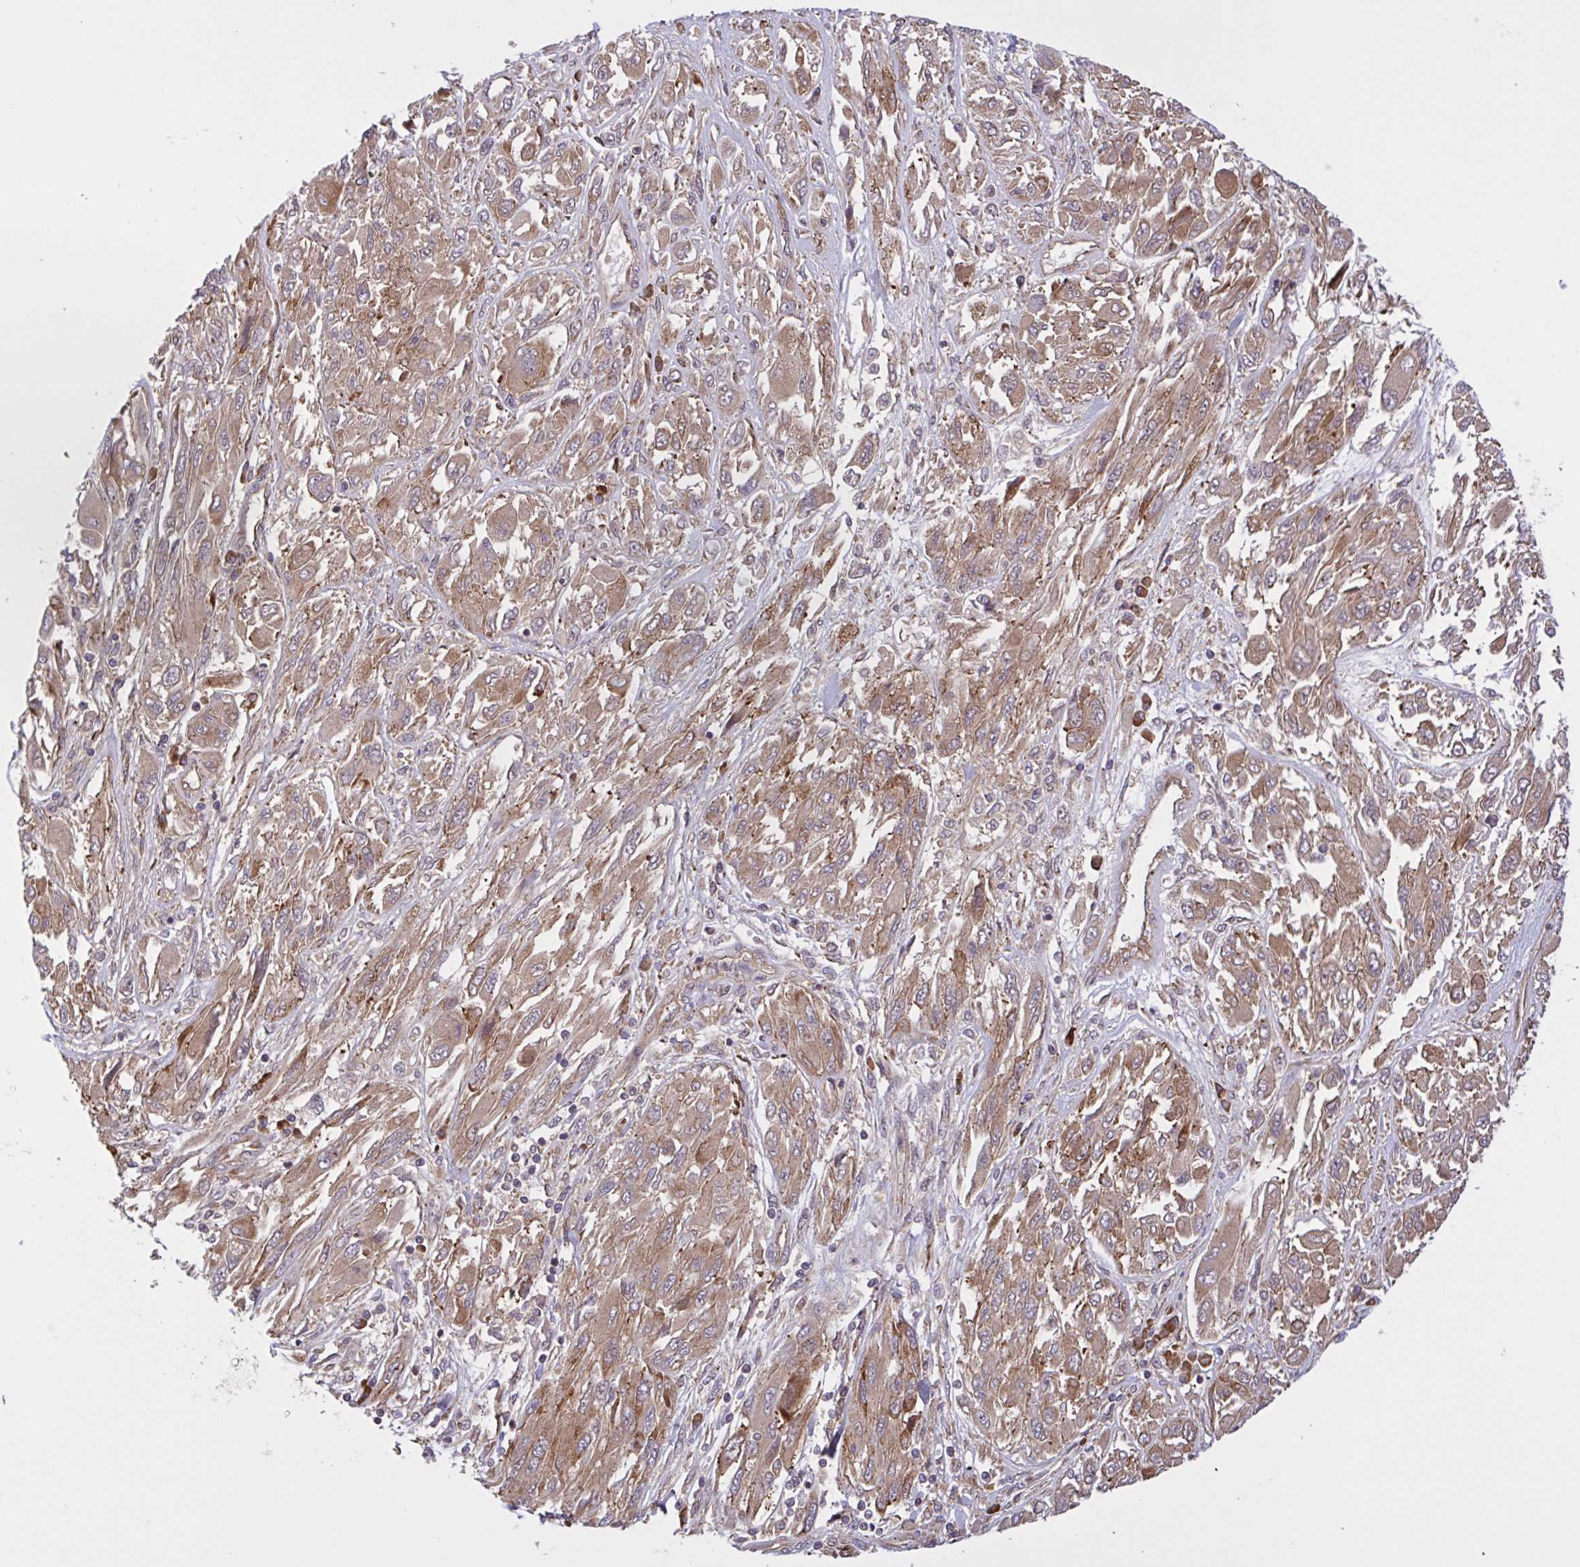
{"staining": {"intensity": "moderate", "quantity": ">75%", "location": "cytoplasmic/membranous"}, "tissue": "melanoma", "cell_type": "Tumor cells", "image_type": "cancer", "snomed": [{"axis": "morphology", "description": "Malignant melanoma, NOS"}, {"axis": "topography", "description": "Skin"}], "caption": "Melanoma was stained to show a protein in brown. There is medium levels of moderate cytoplasmic/membranous positivity in approximately >75% of tumor cells.", "gene": "INTS10", "patient": {"sex": "female", "age": 91}}